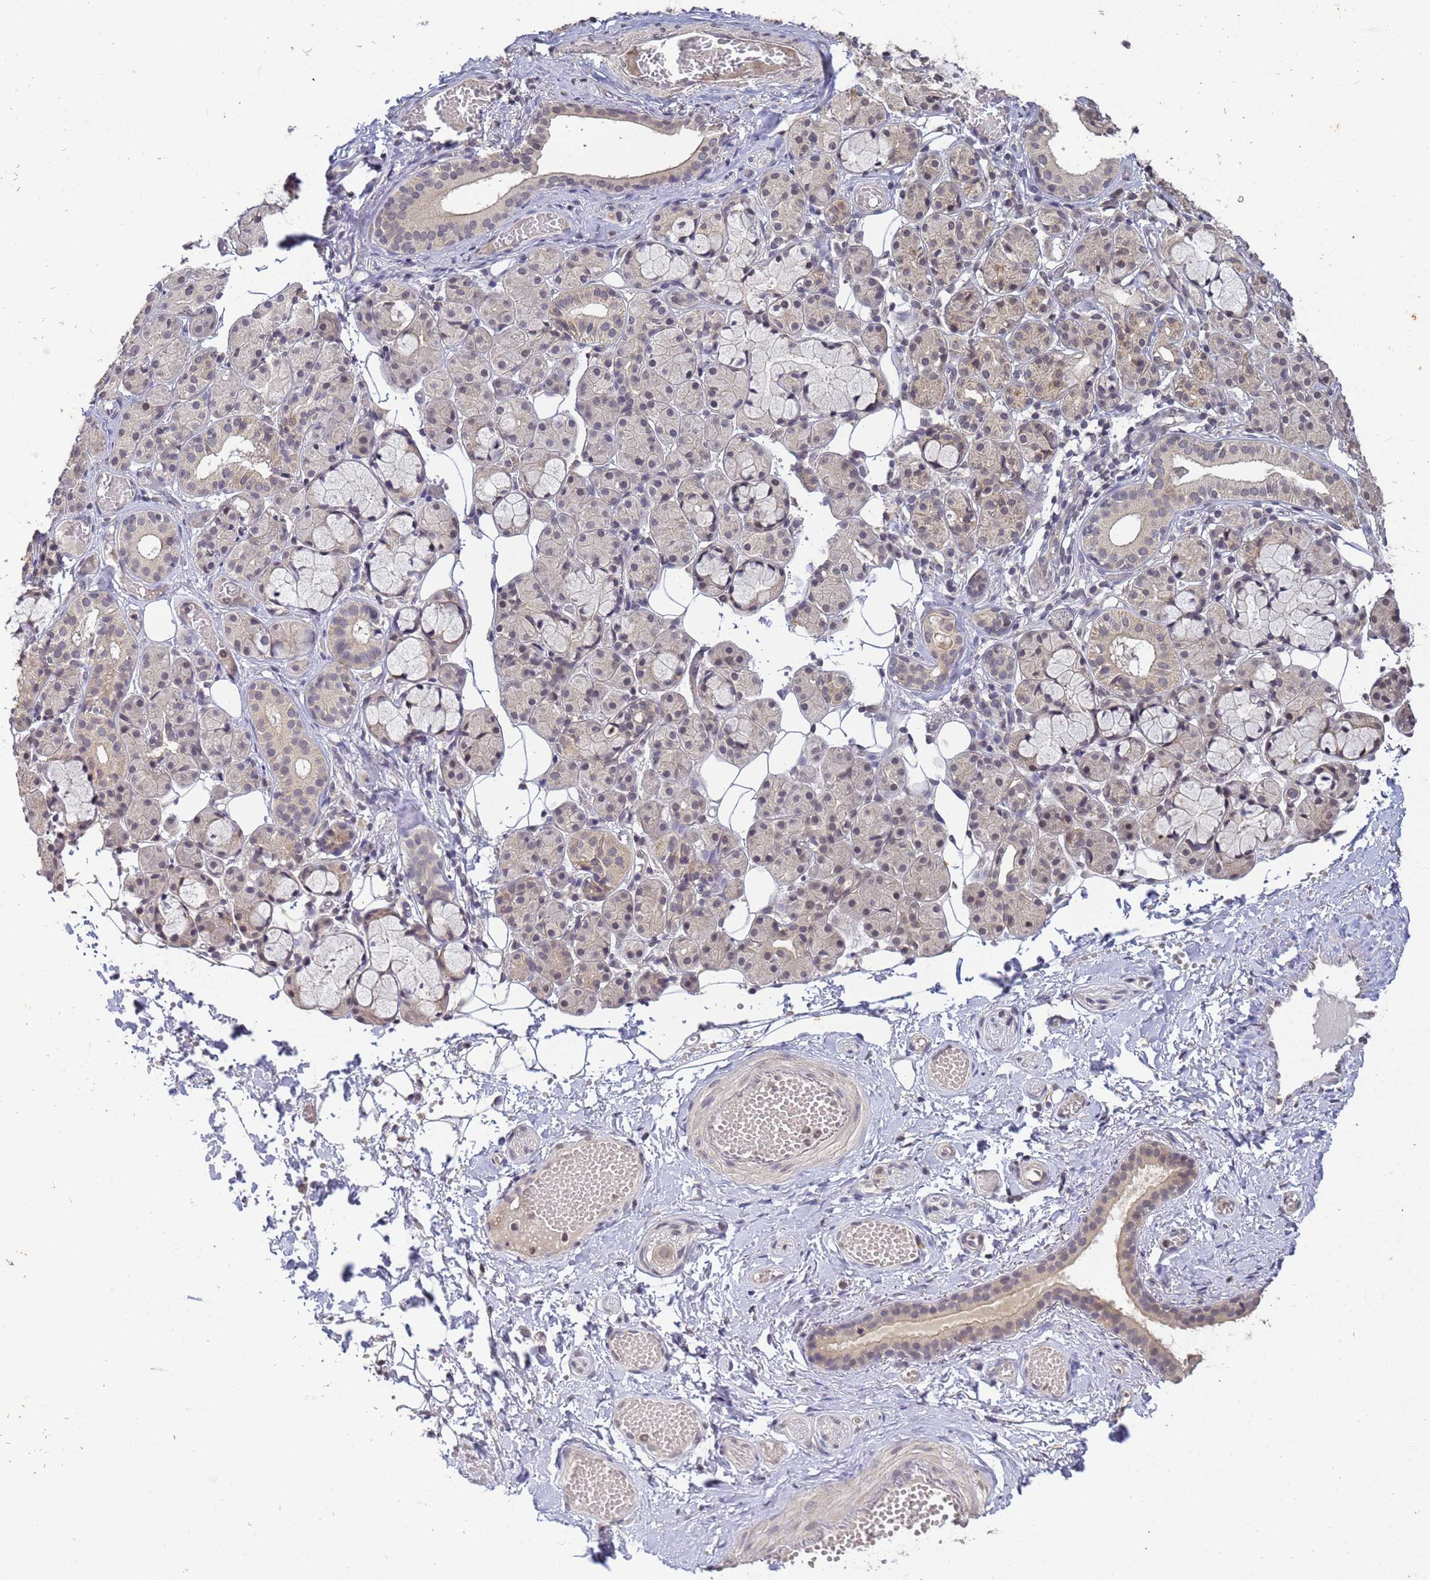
{"staining": {"intensity": "weak", "quantity": "<25%", "location": "cytoplasmic/membranous"}, "tissue": "salivary gland", "cell_type": "Glandular cells", "image_type": "normal", "snomed": [{"axis": "morphology", "description": "Normal tissue, NOS"}, {"axis": "topography", "description": "Salivary gland"}], "caption": "Salivary gland was stained to show a protein in brown. There is no significant expression in glandular cells. Nuclei are stained in blue.", "gene": "MYL7", "patient": {"sex": "male", "age": 63}}